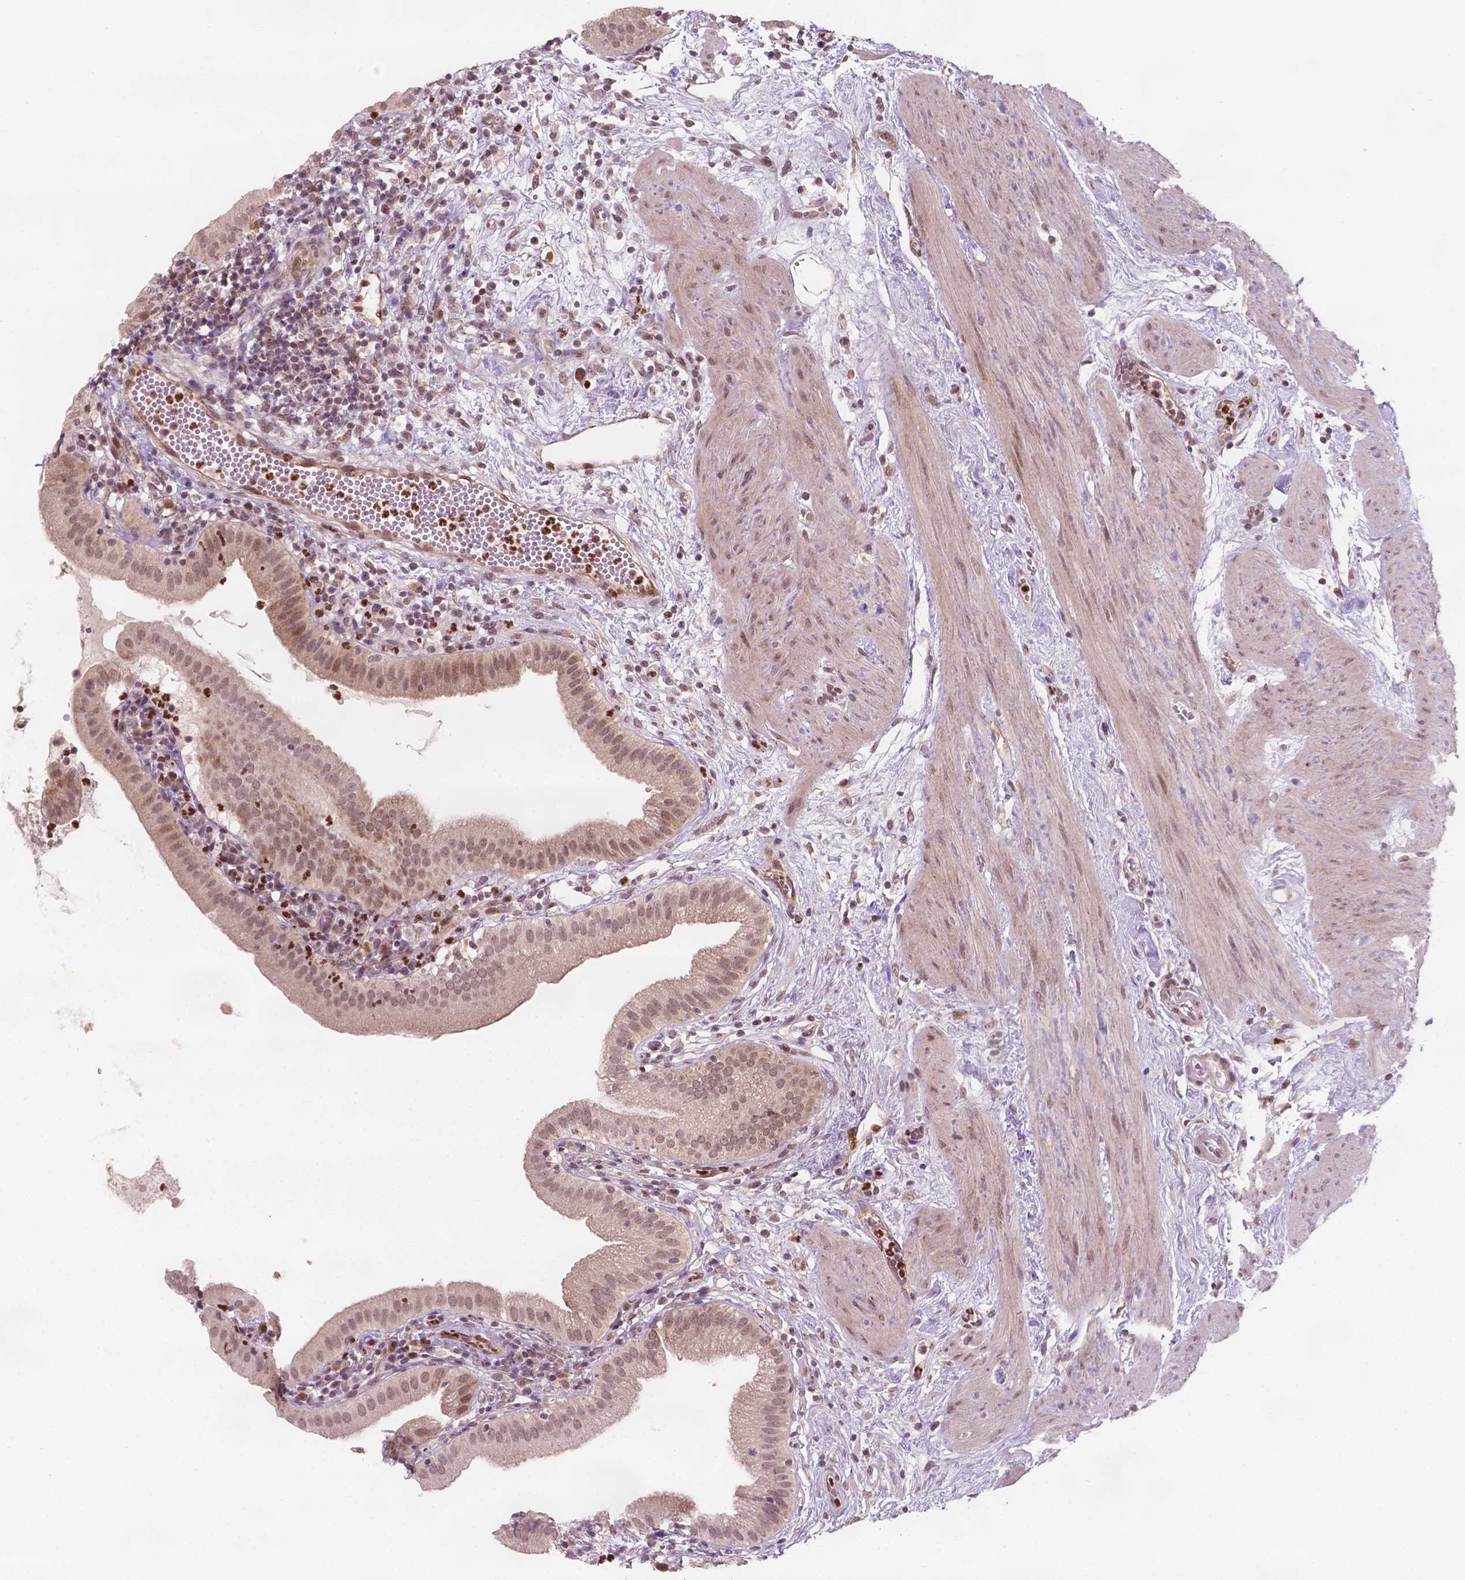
{"staining": {"intensity": "weak", "quantity": ">75%", "location": "cytoplasmic/membranous,nuclear"}, "tissue": "gallbladder", "cell_type": "Glandular cells", "image_type": "normal", "snomed": [{"axis": "morphology", "description": "Normal tissue, NOS"}, {"axis": "topography", "description": "Gallbladder"}], "caption": "Immunohistochemistry histopathology image of unremarkable gallbladder: gallbladder stained using IHC exhibits low levels of weak protein expression localized specifically in the cytoplasmic/membranous,nuclear of glandular cells, appearing as a cytoplasmic/membranous,nuclear brown color.", "gene": "NFAT5", "patient": {"sex": "female", "age": 65}}